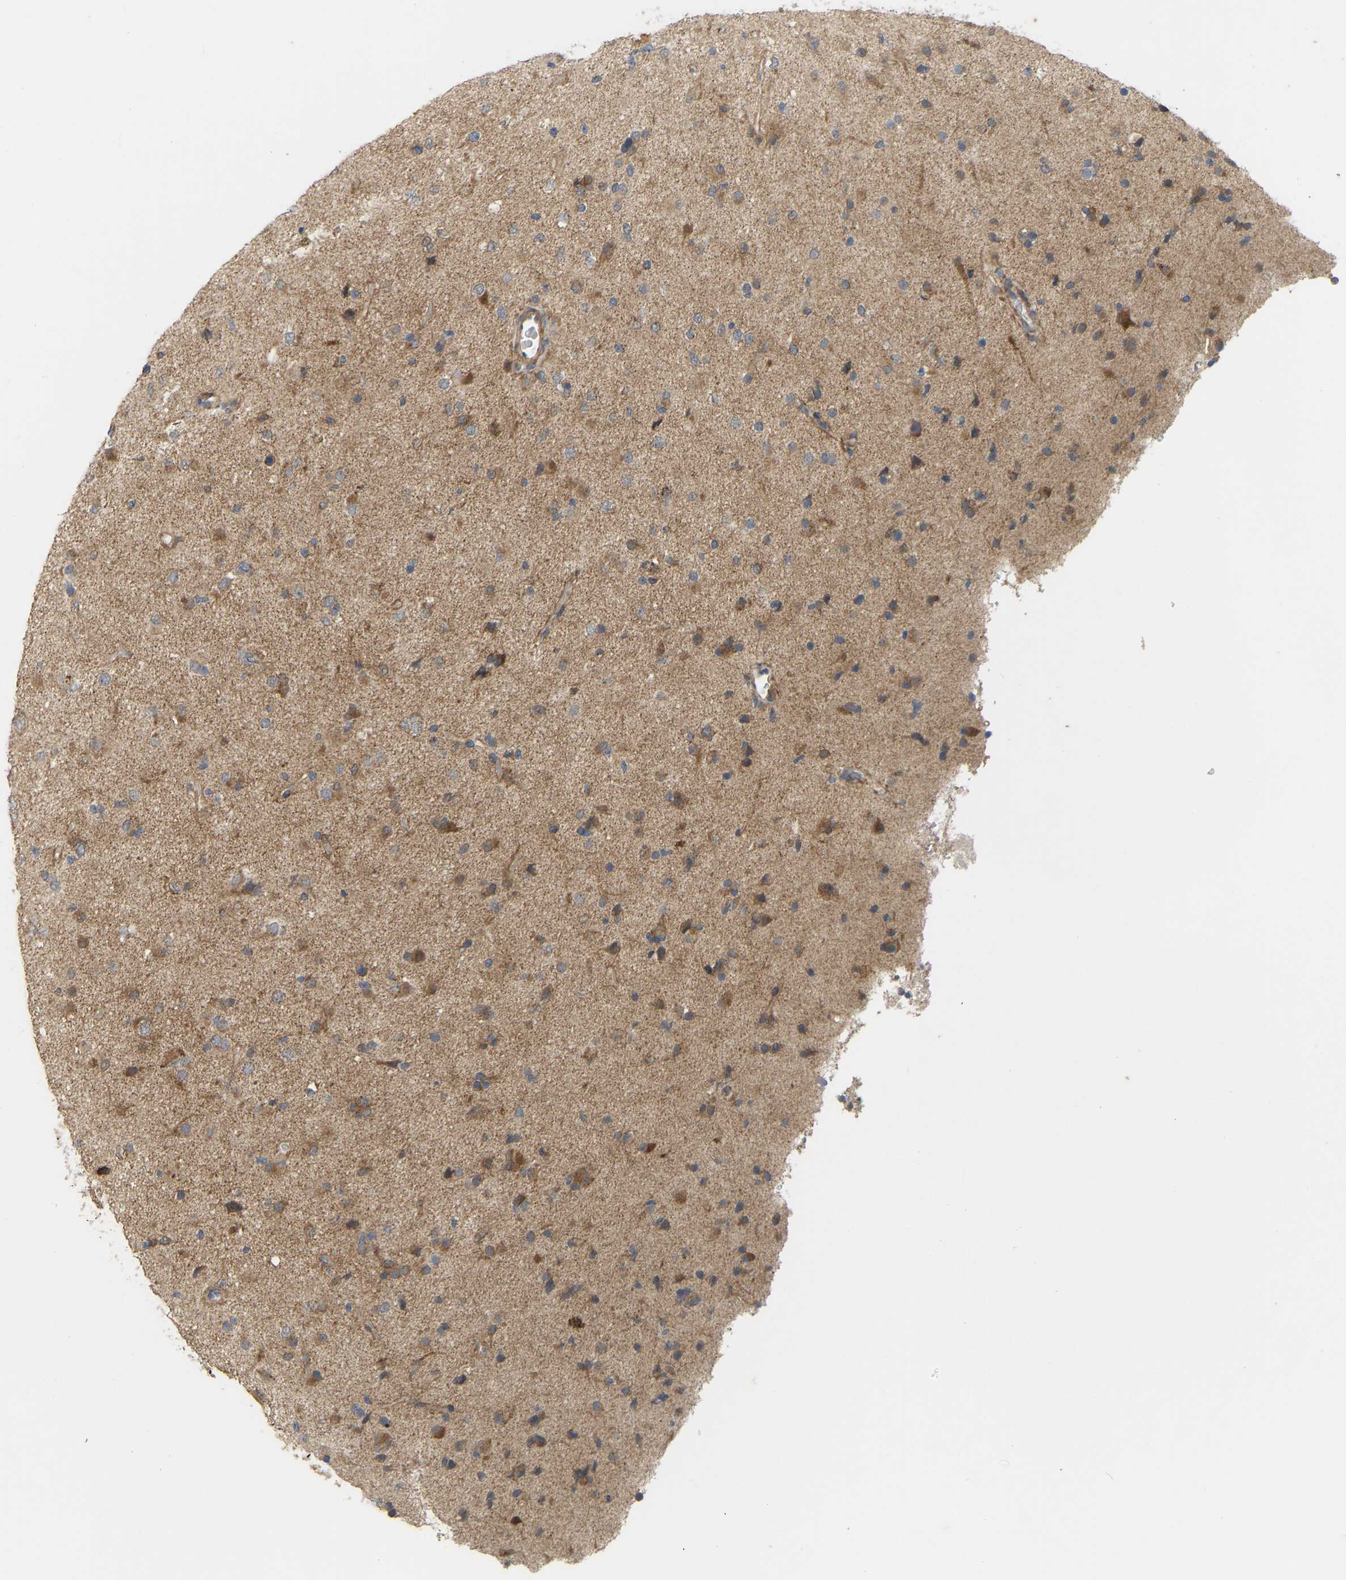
{"staining": {"intensity": "moderate", "quantity": ">75%", "location": "cytoplasmic/membranous"}, "tissue": "glioma", "cell_type": "Tumor cells", "image_type": "cancer", "snomed": [{"axis": "morphology", "description": "Glioma, malignant, Low grade"}, {"axis": "topography", "description": "Brain"}], "caption": "Protein expression by IHC exhibits moderate cytoplasmic/membranous expression in approximately >75% of tumor cells in malignant glioma (low-grade). (Stains: DAB in brown, nuclei in blue, Microscopy: brightfield microscopy at high magnification).", "gene": "HACD2", "patient": {"sex": "male", "age": 65}}